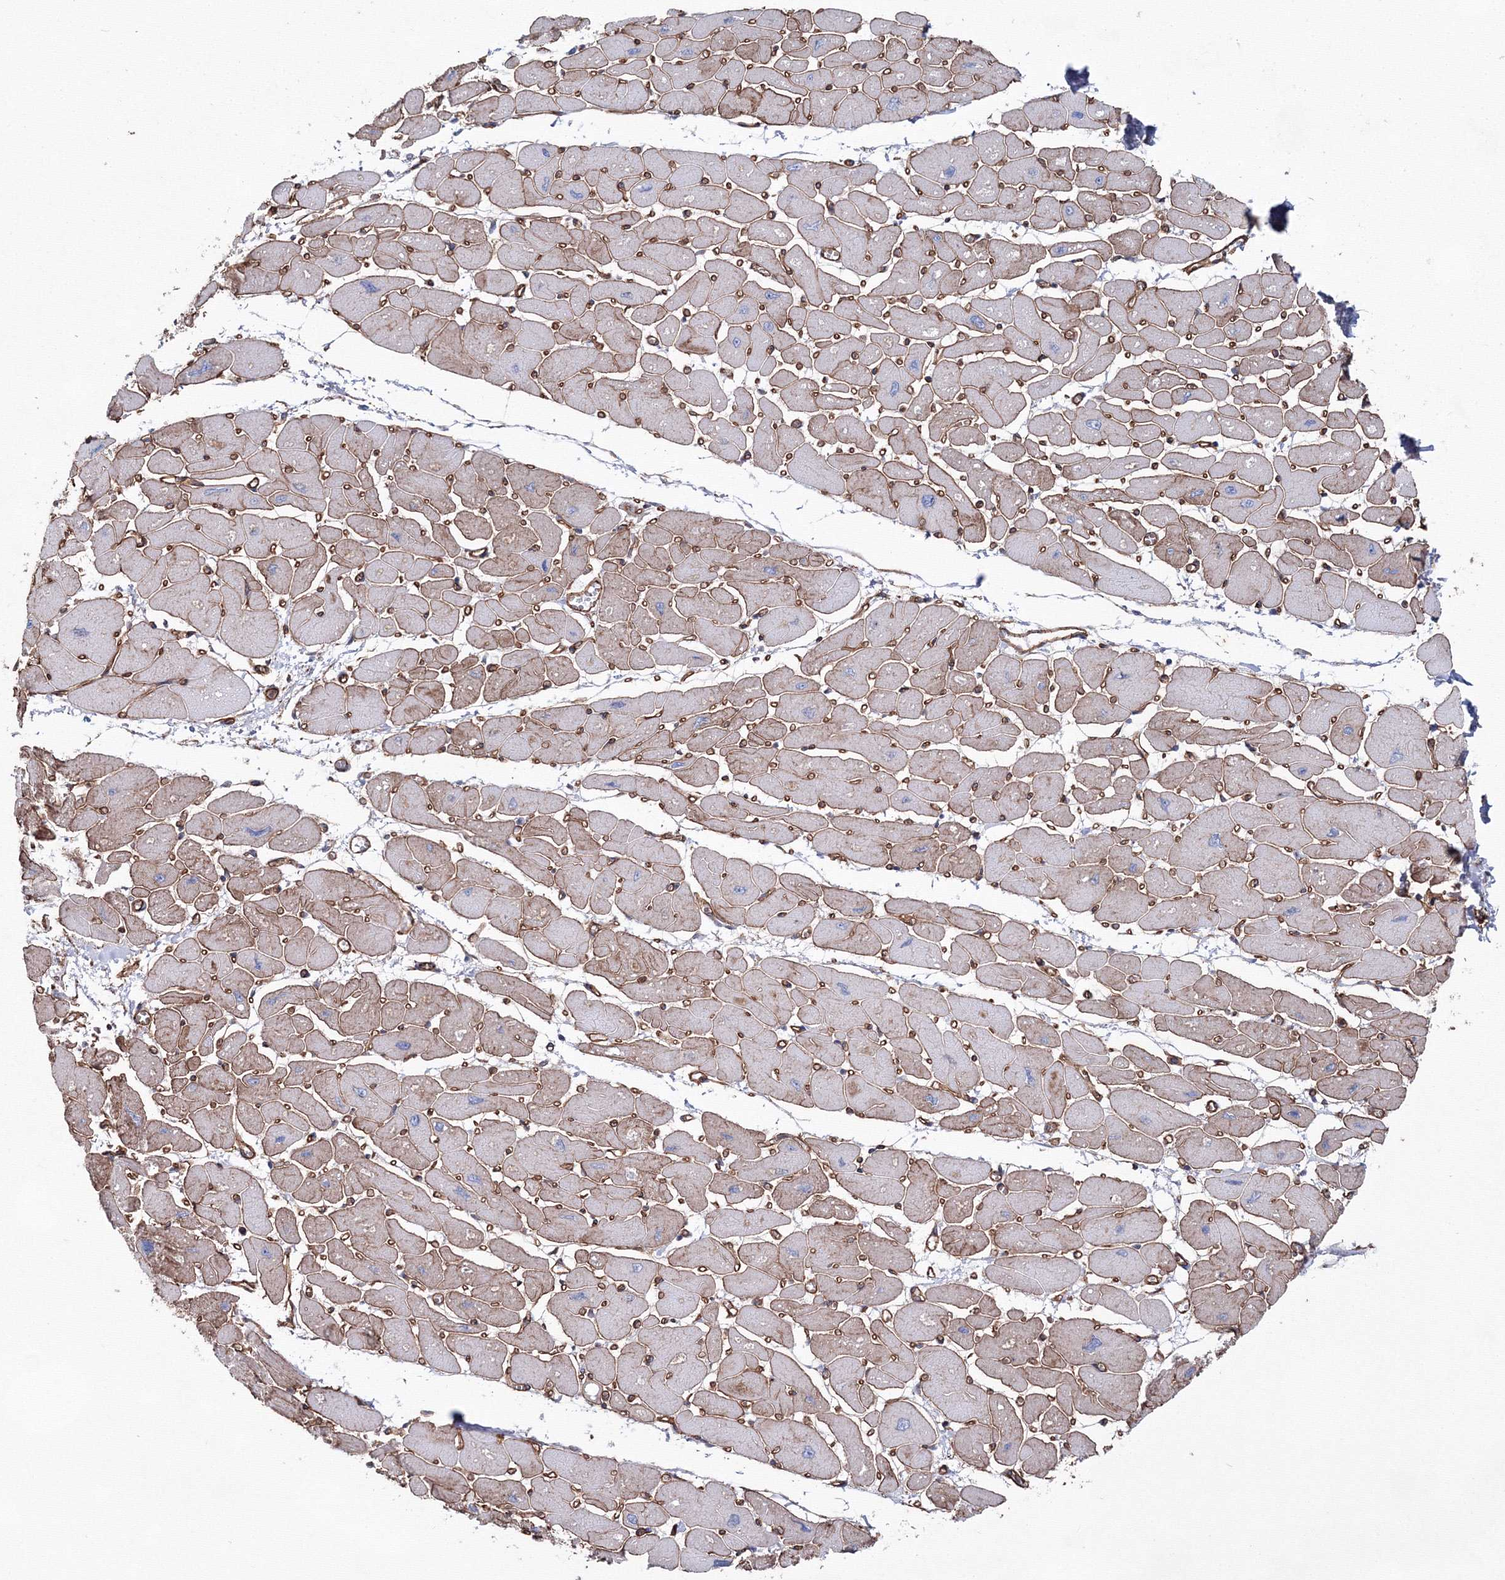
{"staining": {"intensity": "moderate", "quantity": ">75%", "location": "cytoplasmic/membranous"}, "tissue": "heart muscle", "cell_type": "Cardiomyocytes", "image_type": "normal", "snomed": [{"axis": "morphology", "description": "Normal tissue, NOS"}, {"axis": "topography", "description": "Heart"}], "caption": "The image shows staining of normal heart muscle, revealing moderate cytoplasmic/membranous protein positivity (brown color) within cardiomyocytes.", "gene": "ANKRD37", "patient": {"sex": "female", "age": 54}}